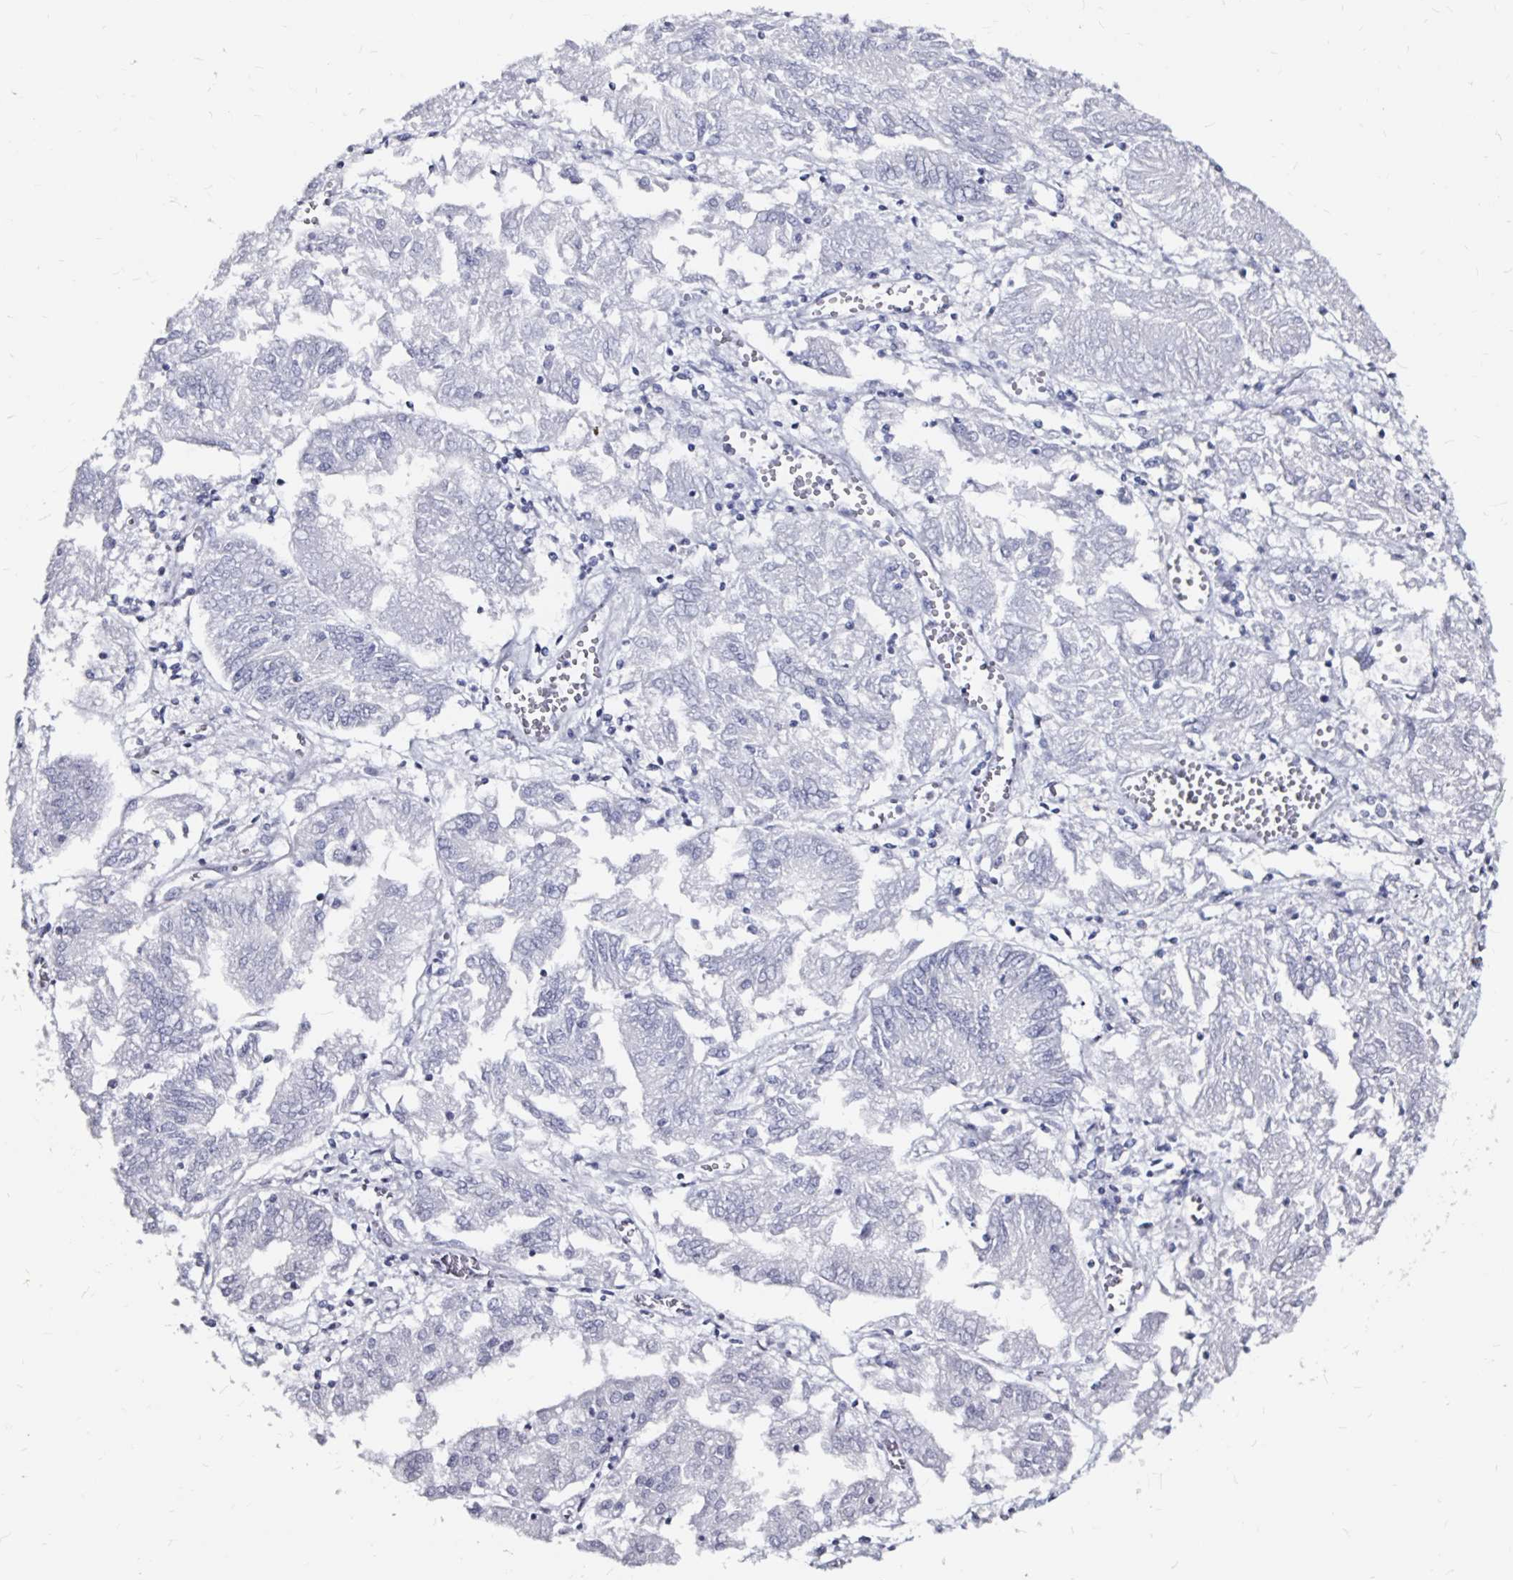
{"staining": {"intensity": "negative", "quantity": "none", "location": "none"}, "tissue": "endometrial cancer", "cell_type": "Tumor cells", "image_type": "cancer", "snomed": [{"axis": "morphology", "description": "Adenocarcinoma, NOS"}, {"axis": "topography", "description": "Endometrium"}], "caption": "Micrograph shows no protein expression in tumor cells of endometrial adenocarcinoma tissue.", "gene": "LUZP4", "patient": {"sex": "female", "age": 54}}